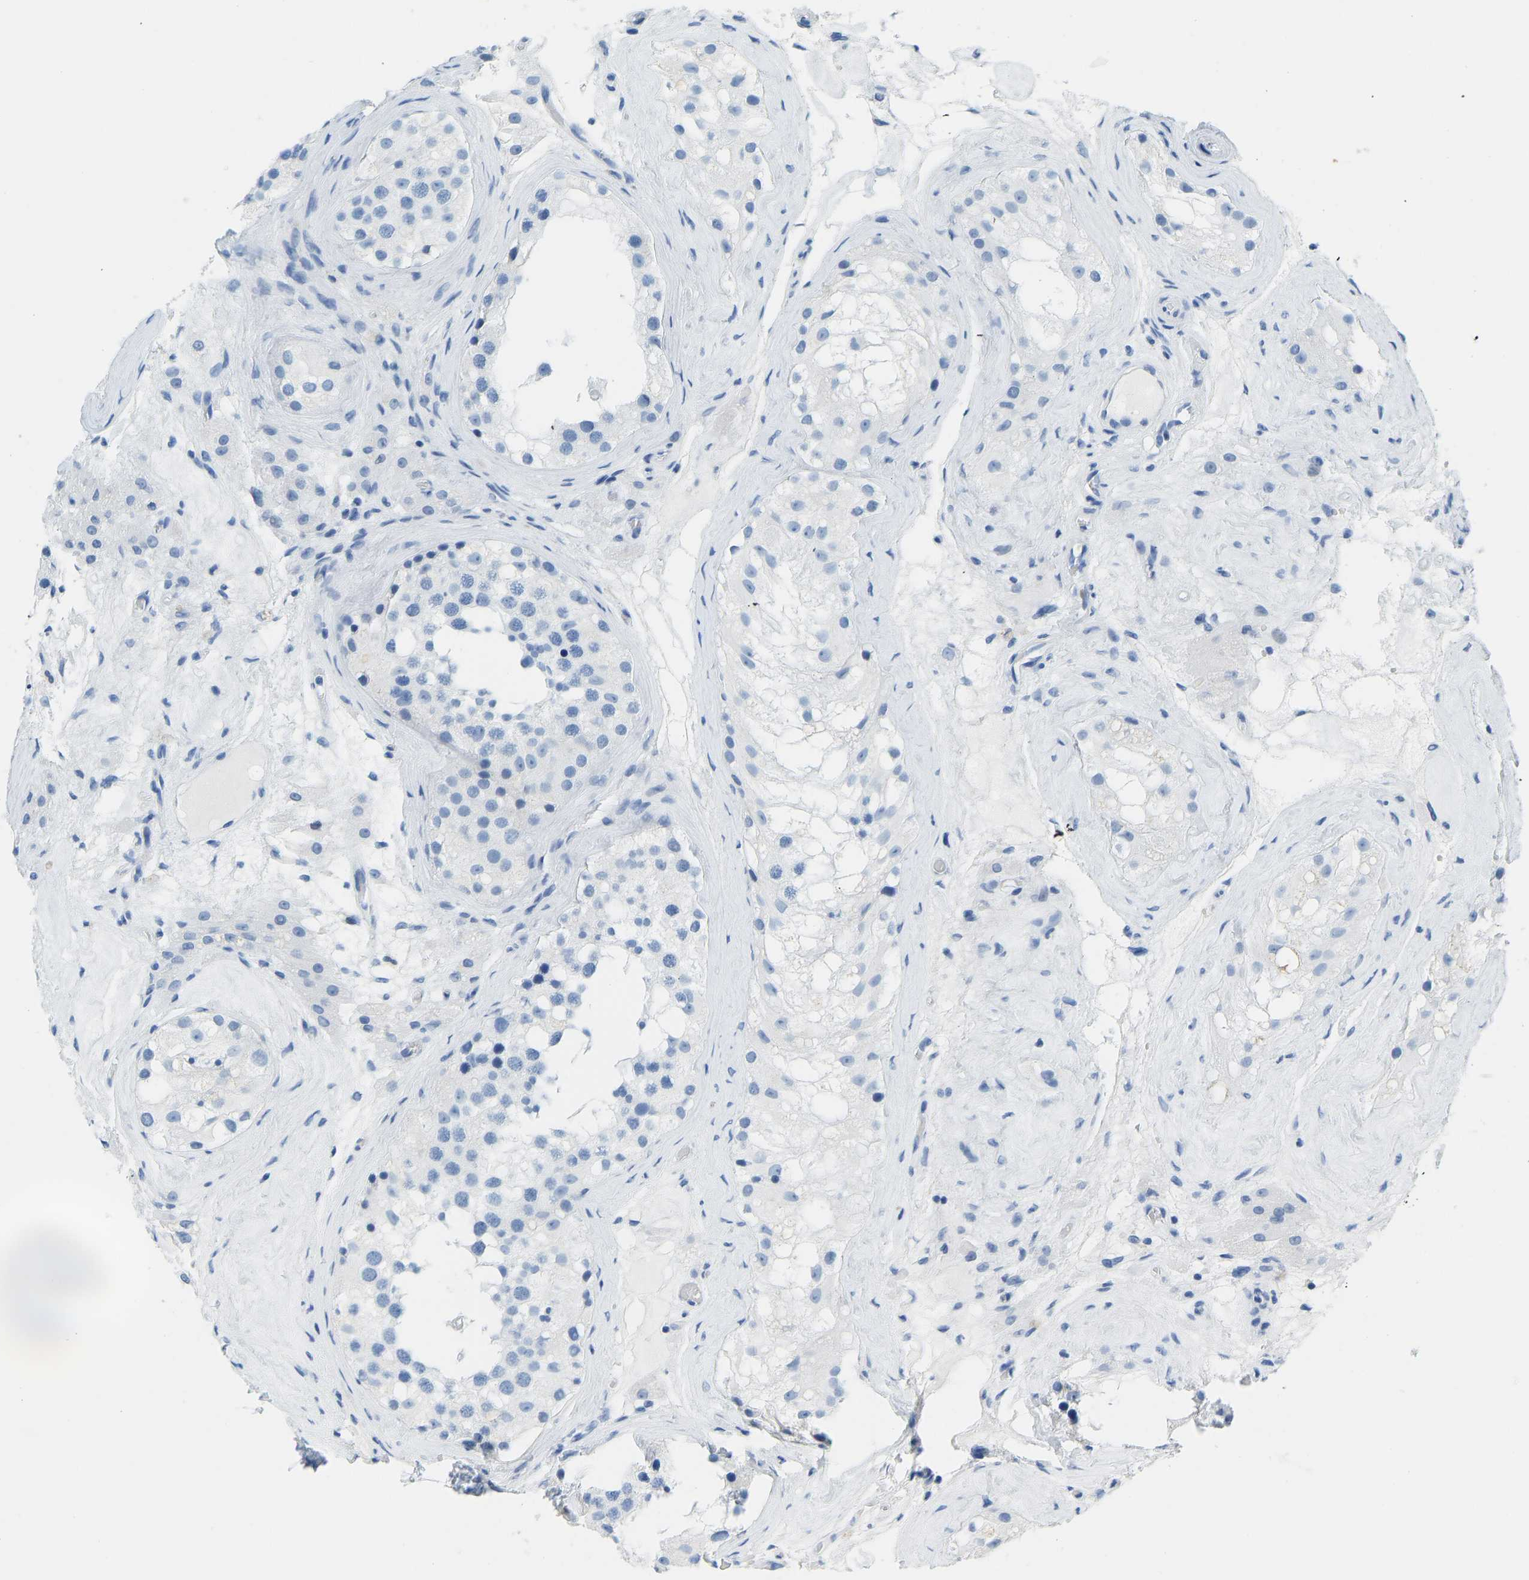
{"staining": {"intensity": "negative", "quantity": "none", "location": "none"}, "tissue": "testis", "cell_type": "Cells in seminiferous ducts", "image_type": "normal", "snomed": [{"axis": "morphology", "description": "Normal tissue, NOS"}, {"axis": "morphology", "description": "Seminoma, NOS"}, {"axis": "topography", "description": "Testis"}], "caption": "This is an immunohistochemistry (IHC) micrograph of unremarkable human testis. There is no expression in cells in seminiferous ducts.", "gene": "SERPINB3", "patient": {"sex": "male", "age": 71}}